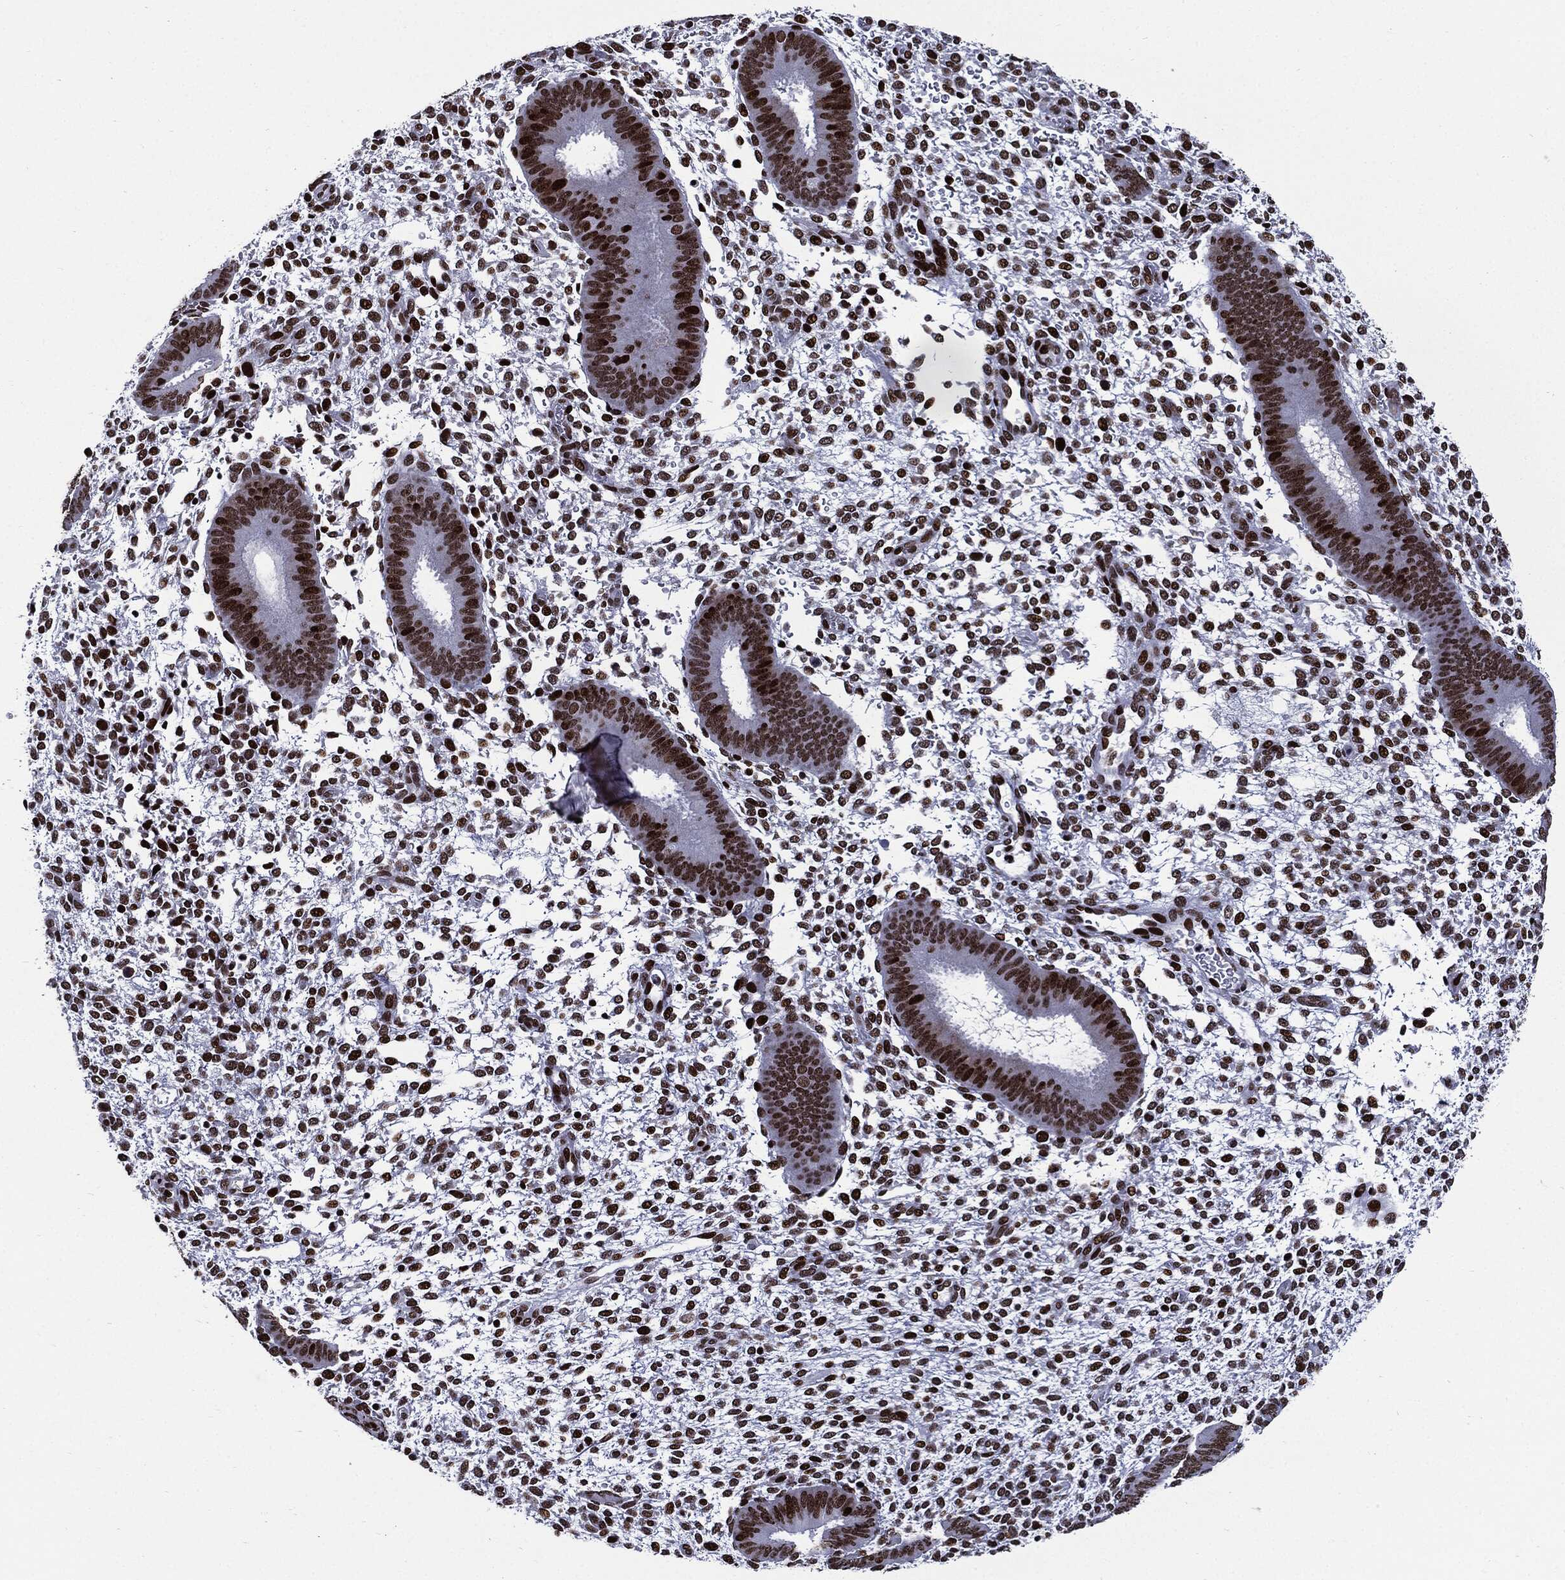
{"staining": {"intensity": "strong", "quantity": ">75%", "location": "nuclear"}, "tissue": "endometrium", "cell_type": "Cells in endometrial stroma", "image_type": "normal", "snomed": [{"axis": "morphology", "description": "Normal tissue, NOS"}, {"axis": "topography", "description": "Endometrium"}], "caption": "Immunohistochemistry of unremarkable endometrium shows high levels of strong nuclear positivity in about >75% of cells in endometrial stroma.", "gene": "ZFP91", "patient": {"sex": "female", "age": 39}}